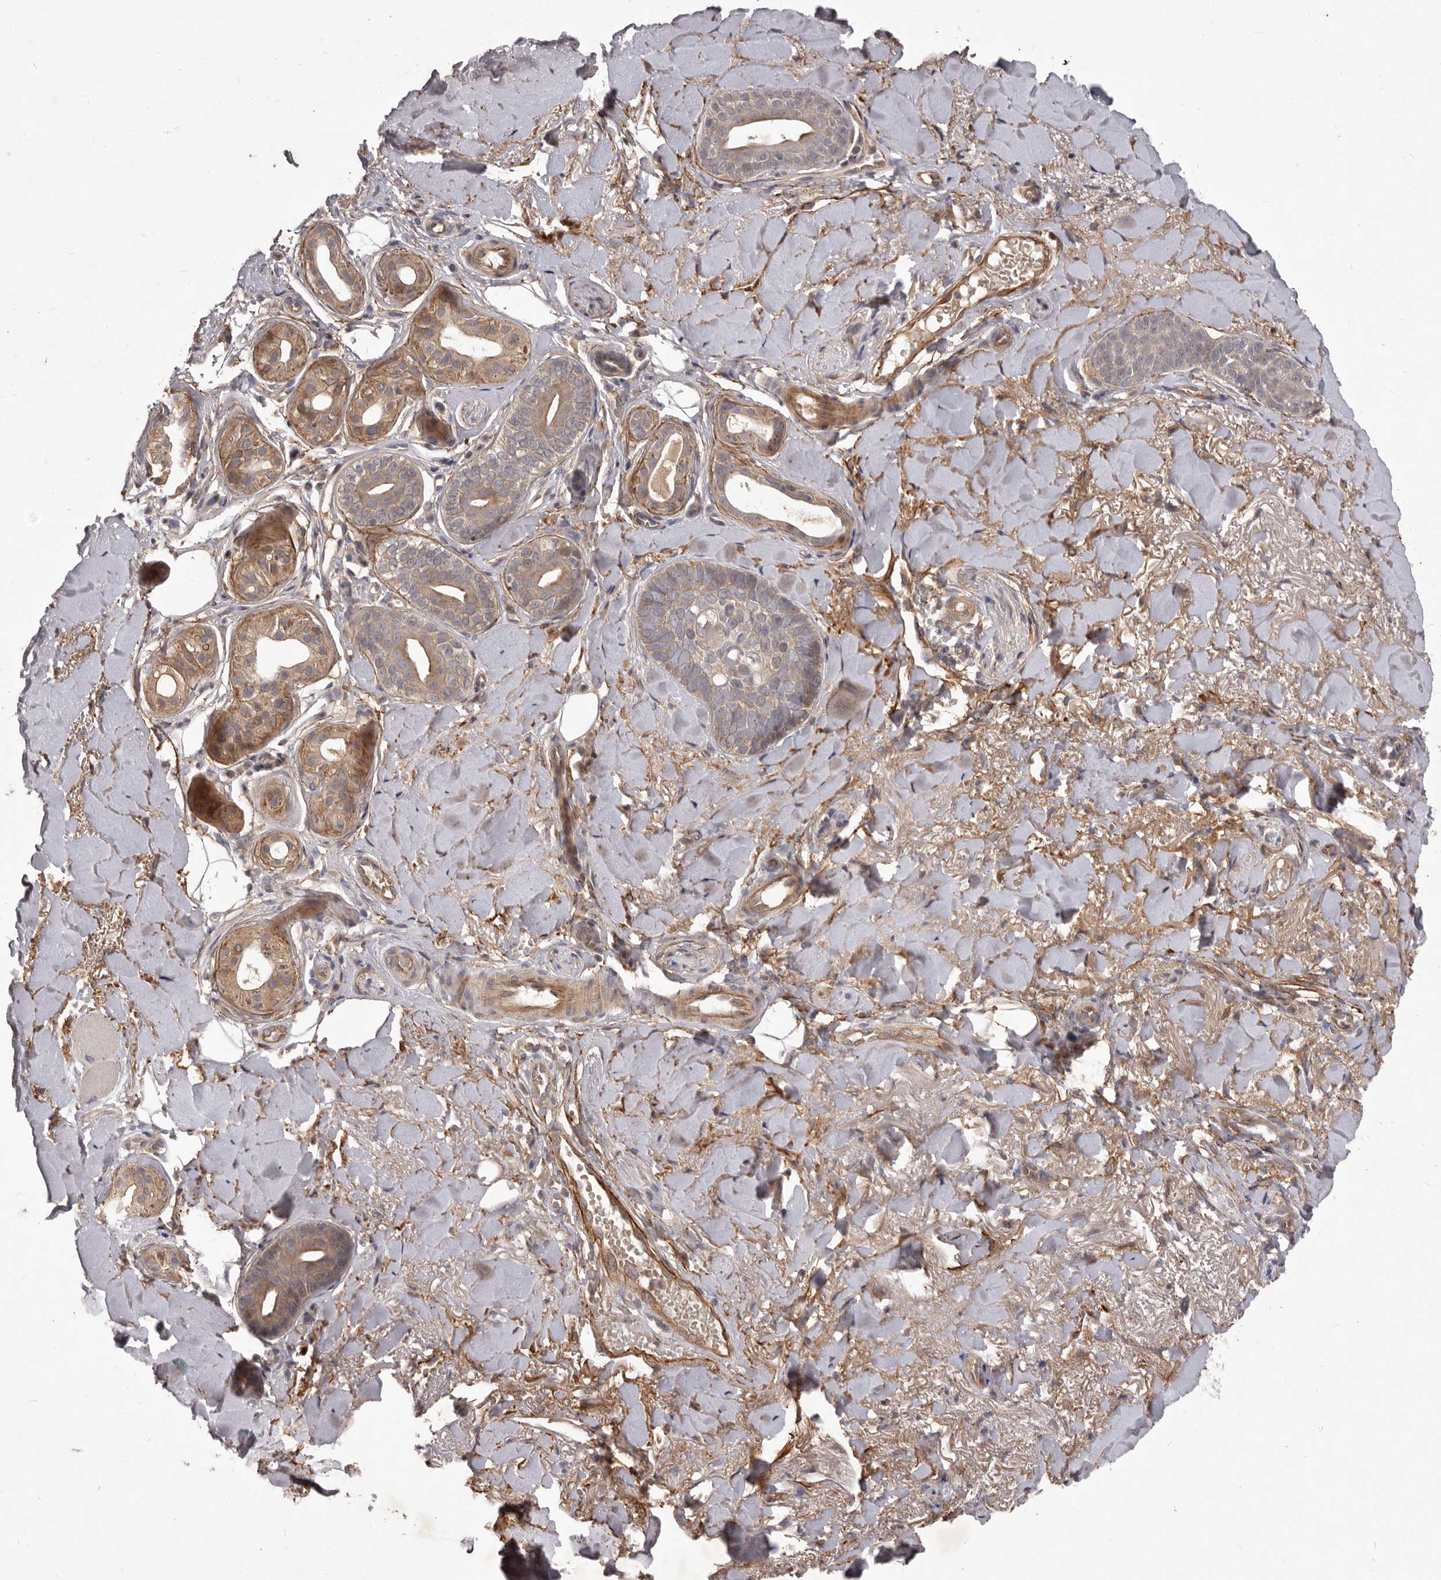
{"staining": {"intensity": "weak", "quantity": ">75%", "location": "cytoplasmic/membranous"}, "tissue": "skin cancer", "cell_type": "Tumor cells", "image_type": "cancer", "snomed": [{"axis": "morphology", "description": "Basal cell carcinoma"}, {"axis": "topography", "description": "Skin"}], "caption": "Weak cytoplasmic/membranous protein positivity is appreciated in about >75% of tumor cells in skin cancer (basal cell carcinoma).", "gene": "HBS1L", "patient": {"sex": "female", "age": 82}}